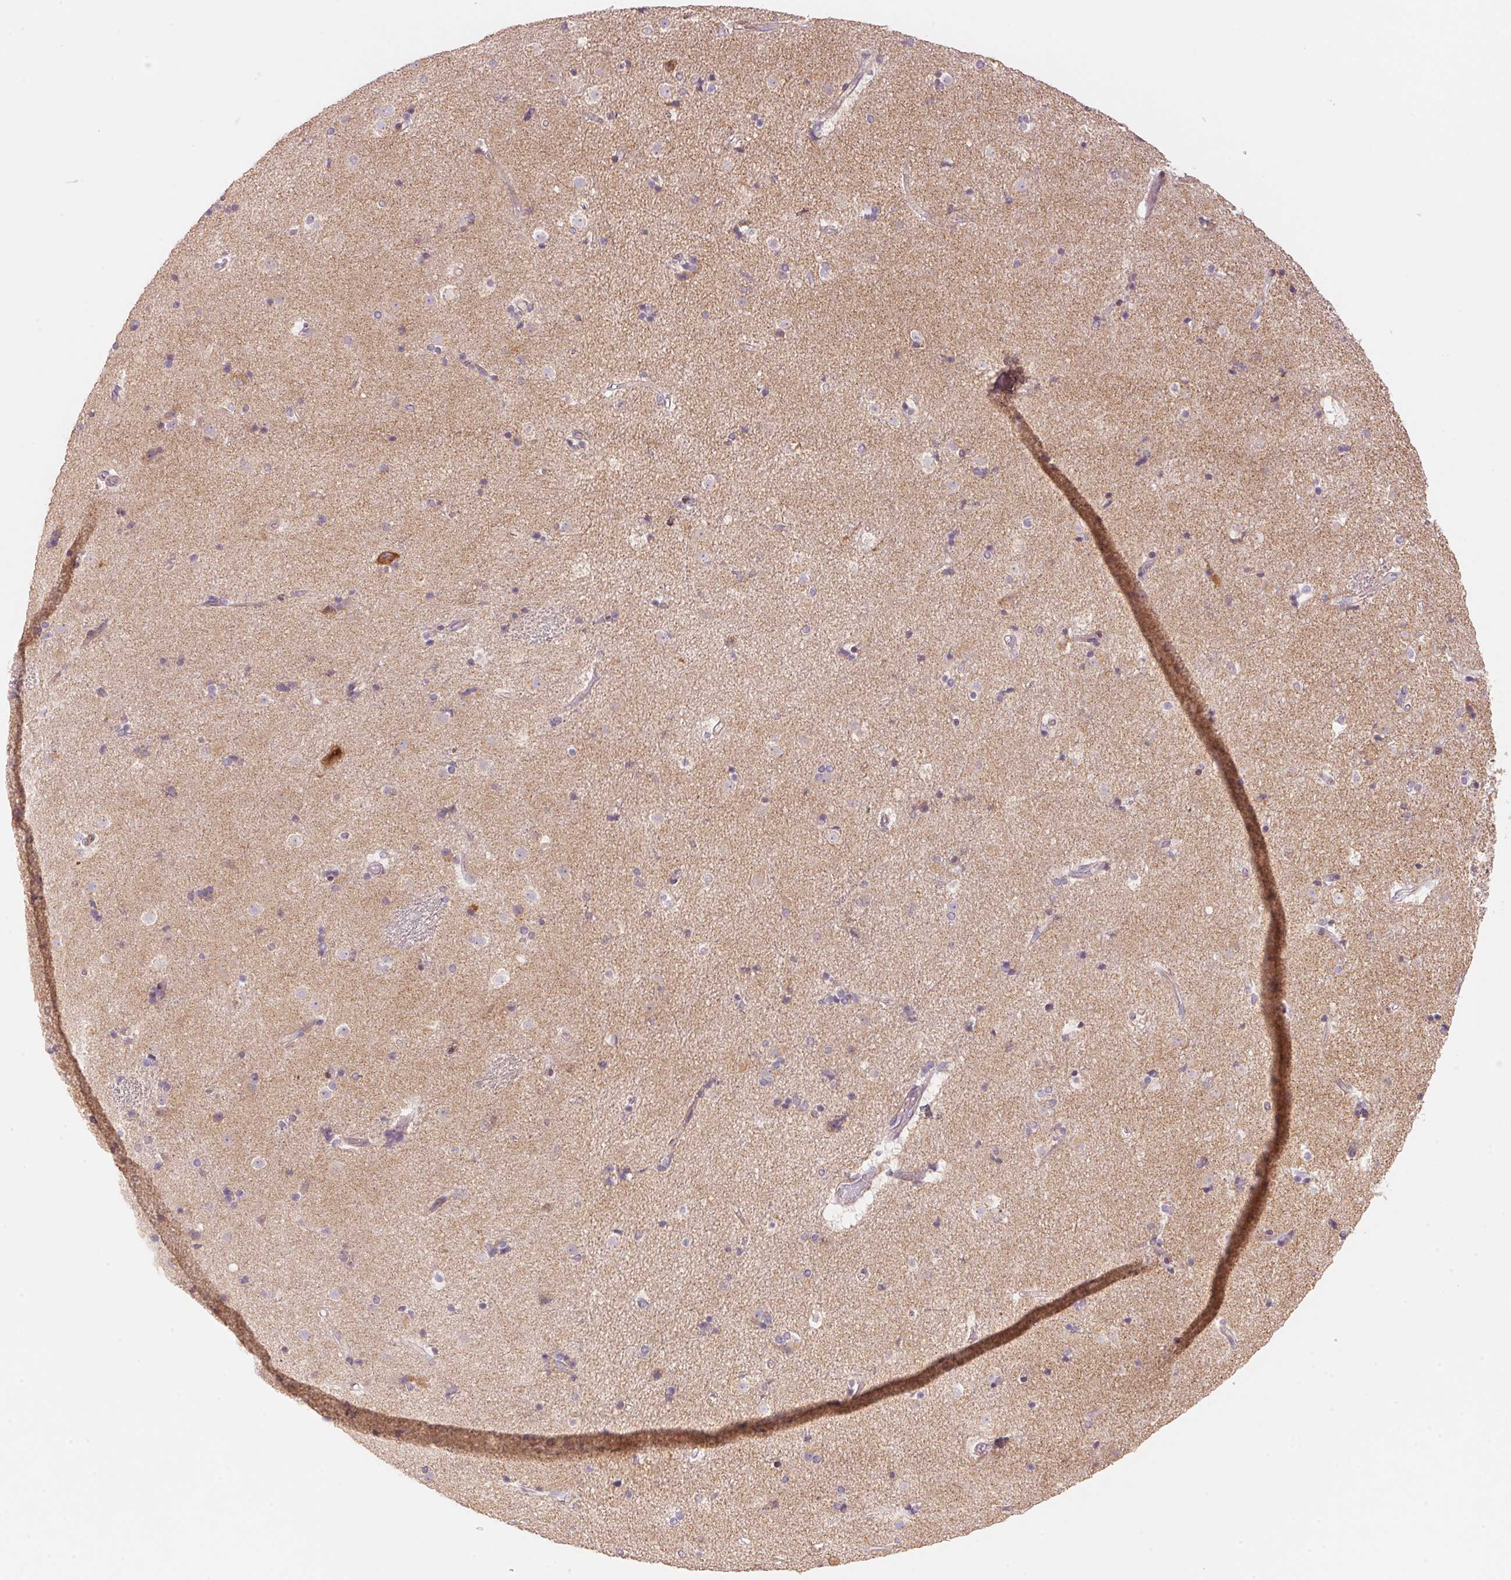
{"staining": {"intensity": "weak", "quantity": "<25%", "location": "cytoplasmic/membranous"}, "tissue": "caudate", "cell_type": "Glial cells", "image_type": "normal", "snomed": [{"axis": "morphology", "description": "Normal tissue, NOS"}, {"axis": "topography", "description": "Lateral ventricle wall"}], "caption": "Image shows no protein staining in glial cells of benign caudate.", "gene": "BLOC1S2", "patient": {"sex": "female", "age": 71}}